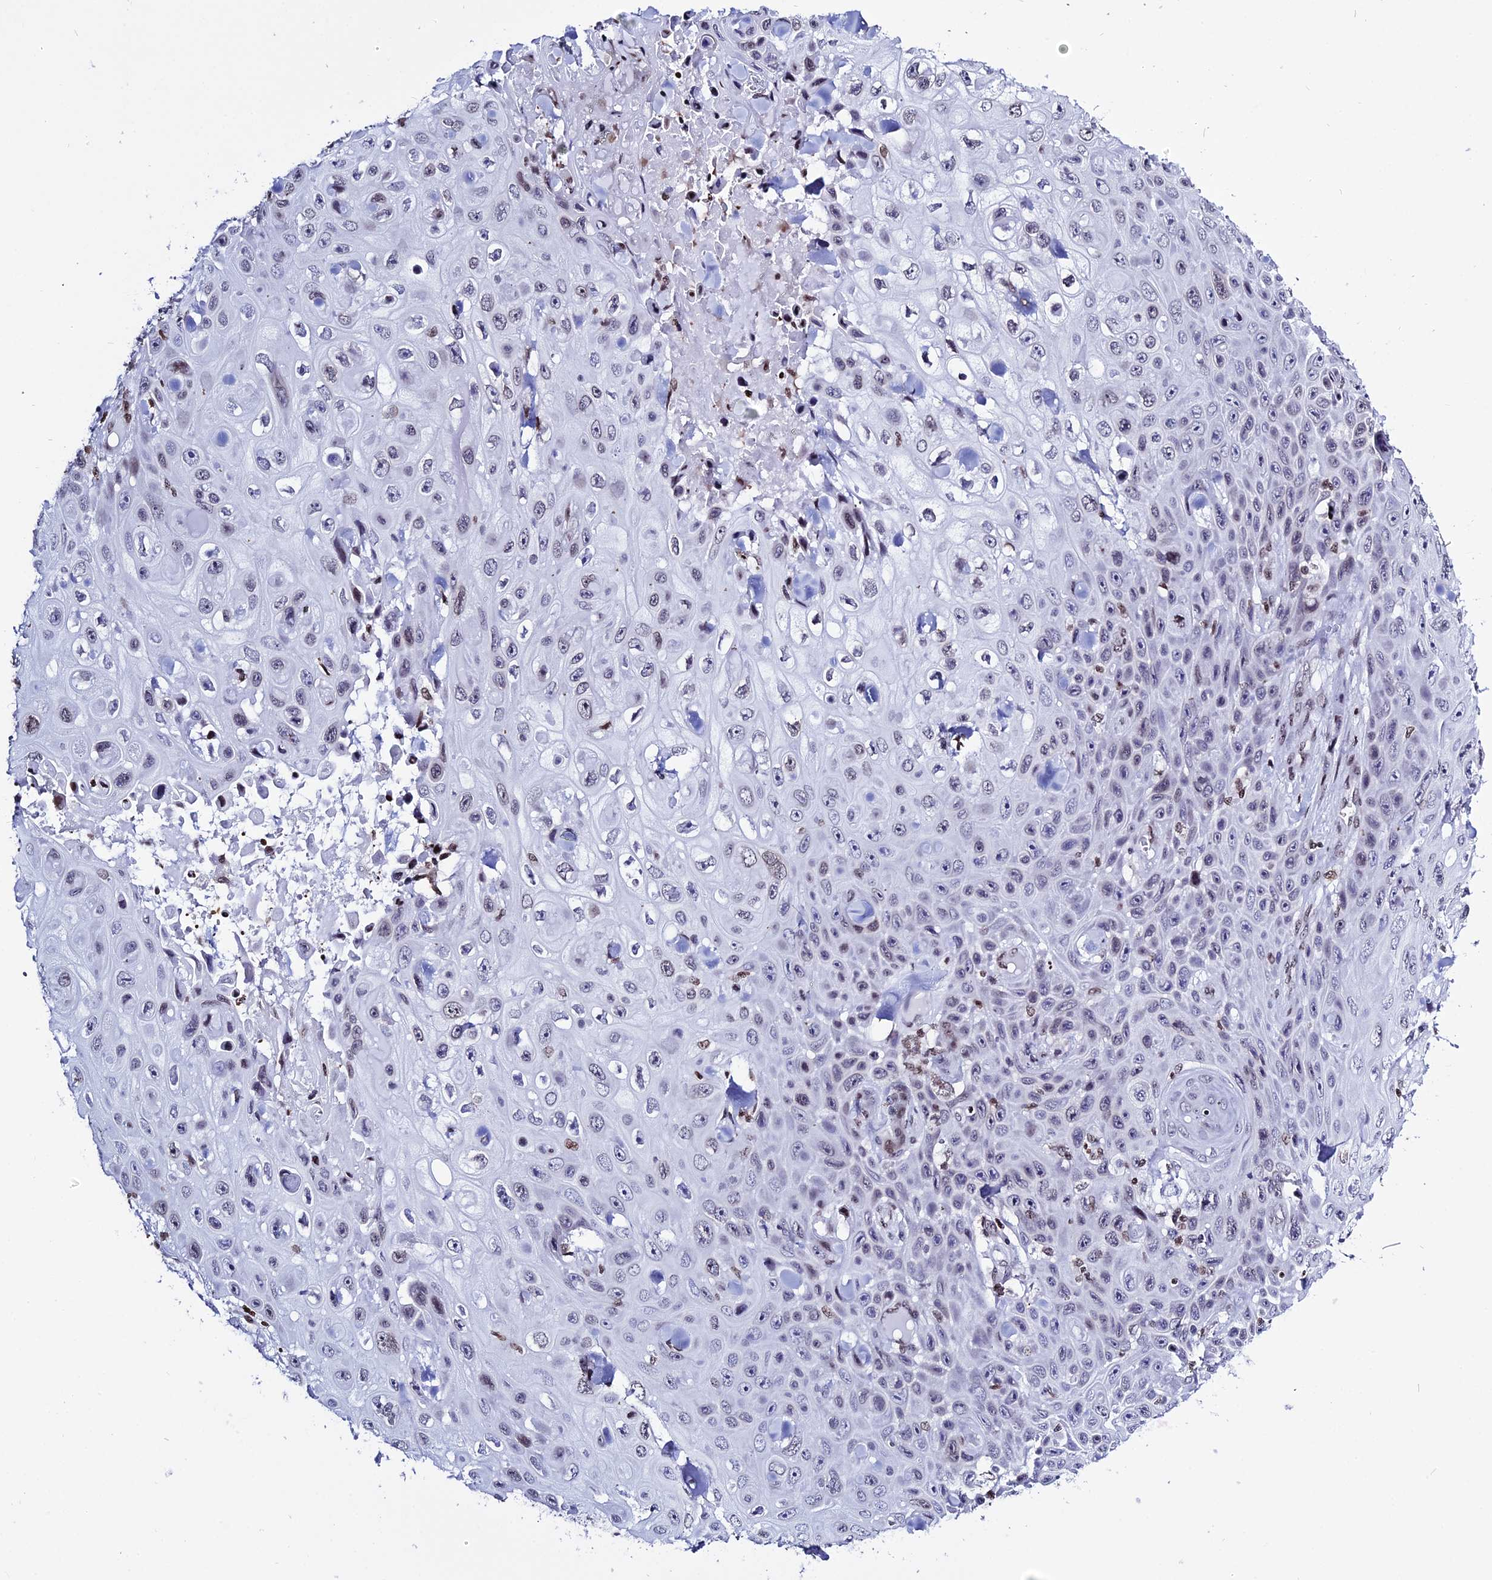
{"staining": {"intensity": "weak", "quantity": "<25%", "location": "nuclear"}, "tissue": "skin cancer", "cell_type": "Tumor cells", "image_type": "cancer", "snomed": [{"axis": "morphology", "description": "Squamous cell carcinoma, NOS"}, {"axis": "topography", "description": "Skin"}], "caption": "Immunohistochemistry (IHC) image of squamous cell carcinoma (skin) stained for a protein (brown), which exhibits no staining in tumor cells.", "gene": "MACROH2A2", "patient": {"sex": "male", "age": 82}}